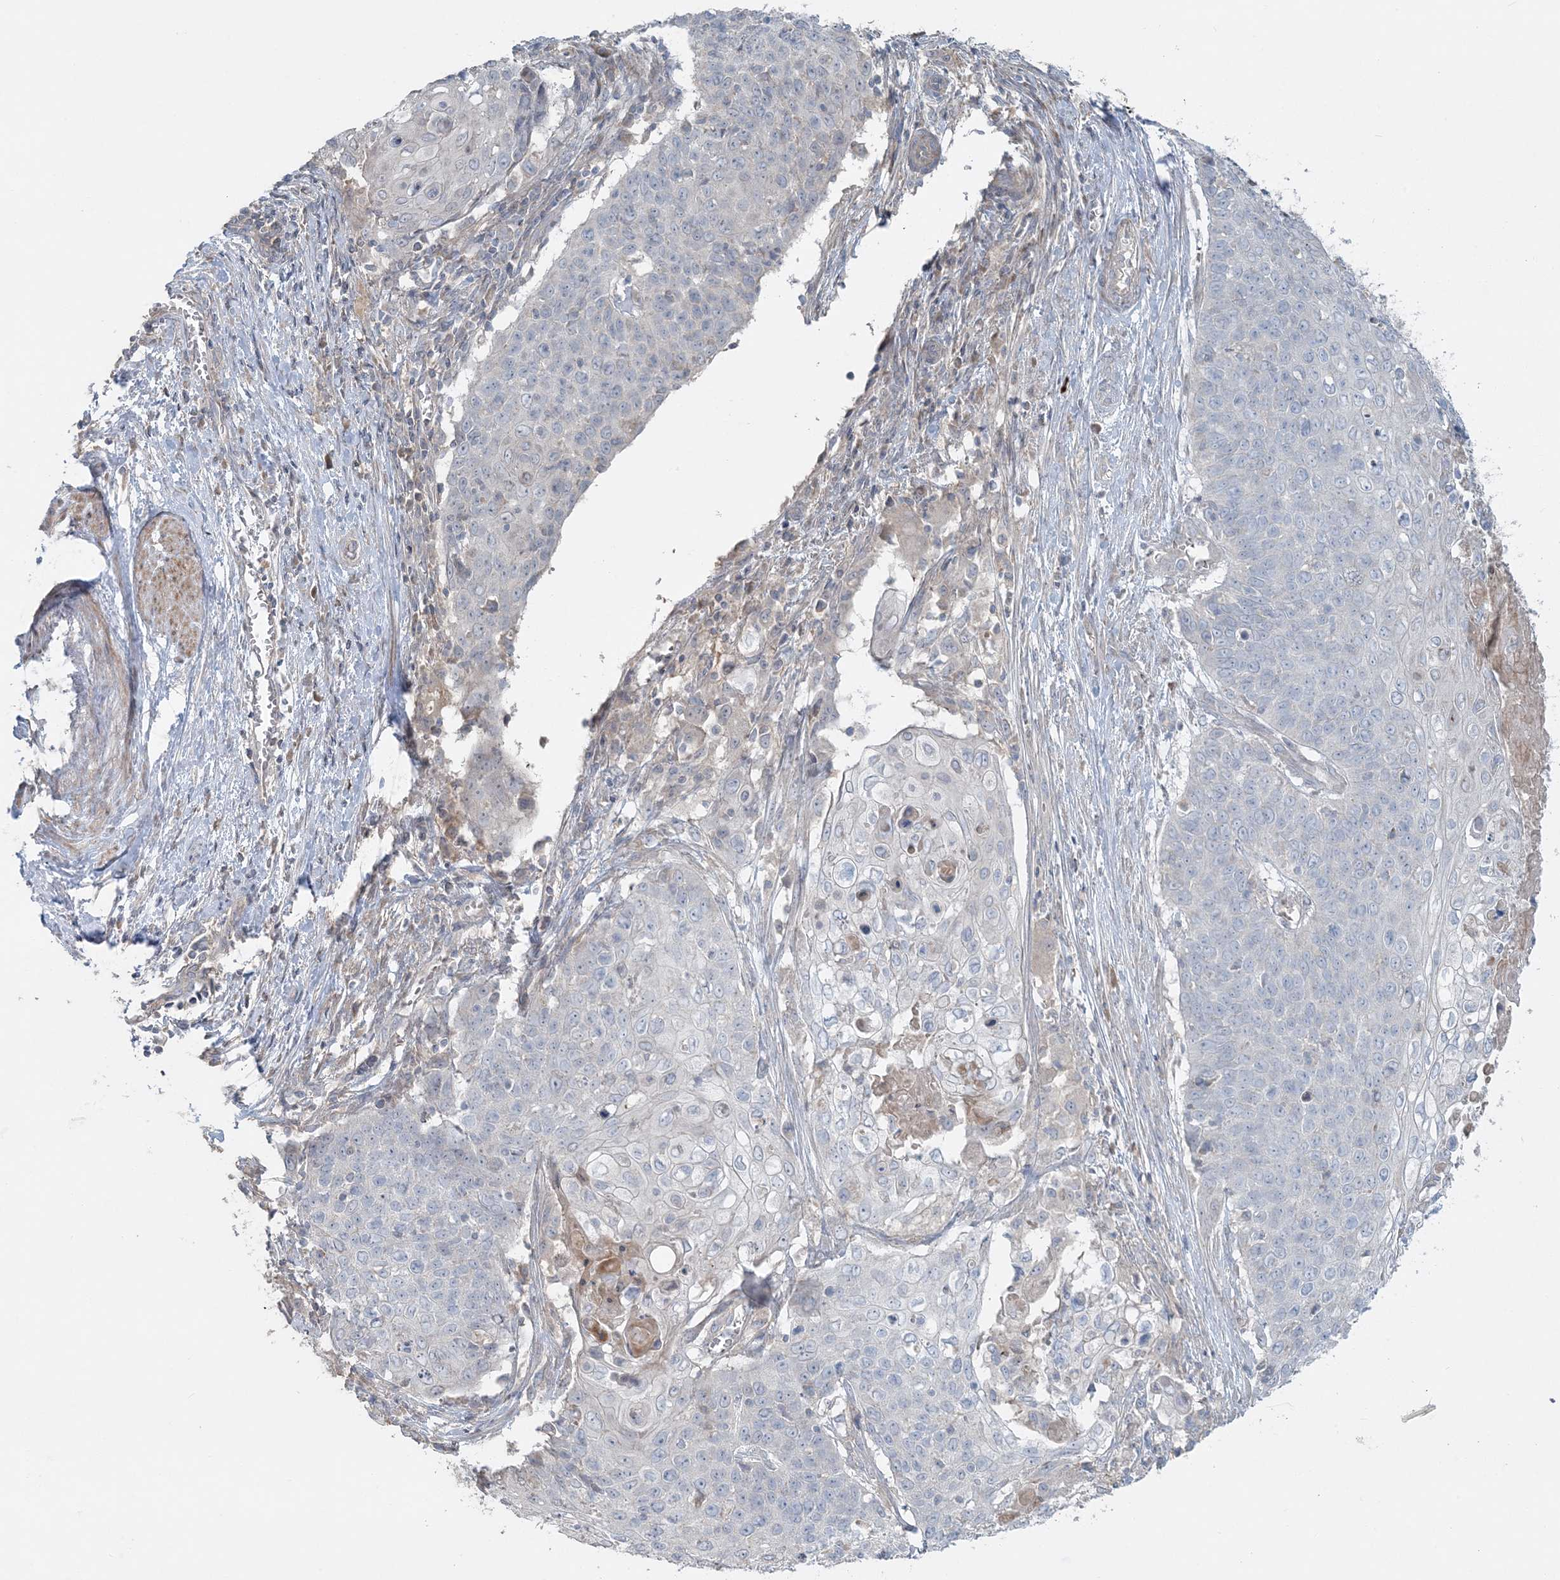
{"staining": {"intensity": "negative", "quantity": "none", "location": "none"}, "tissue": "cervical cancer", "cell_type": "Tumor cells", "image_type": "cancer", "snomed": [{"axis": "morphology", "description": "Squamous cell carcinoma, NOS"}, {"axis": "topography", "description": "Cervix"}], "caption": "High magnification brightfield microscopy of cervical cancer stained with DAB (3,3'-diaminobenzidine) (brown) and counterstained with hematoxylin (blue): tumor cells show no significant expression. (DAB (3,3'-diaminobenzidine) IHC visualized using brightfield microscopy, high magnification).", "gene": "SLC4A10", "patient": {"sex": "female", "age": 39}}